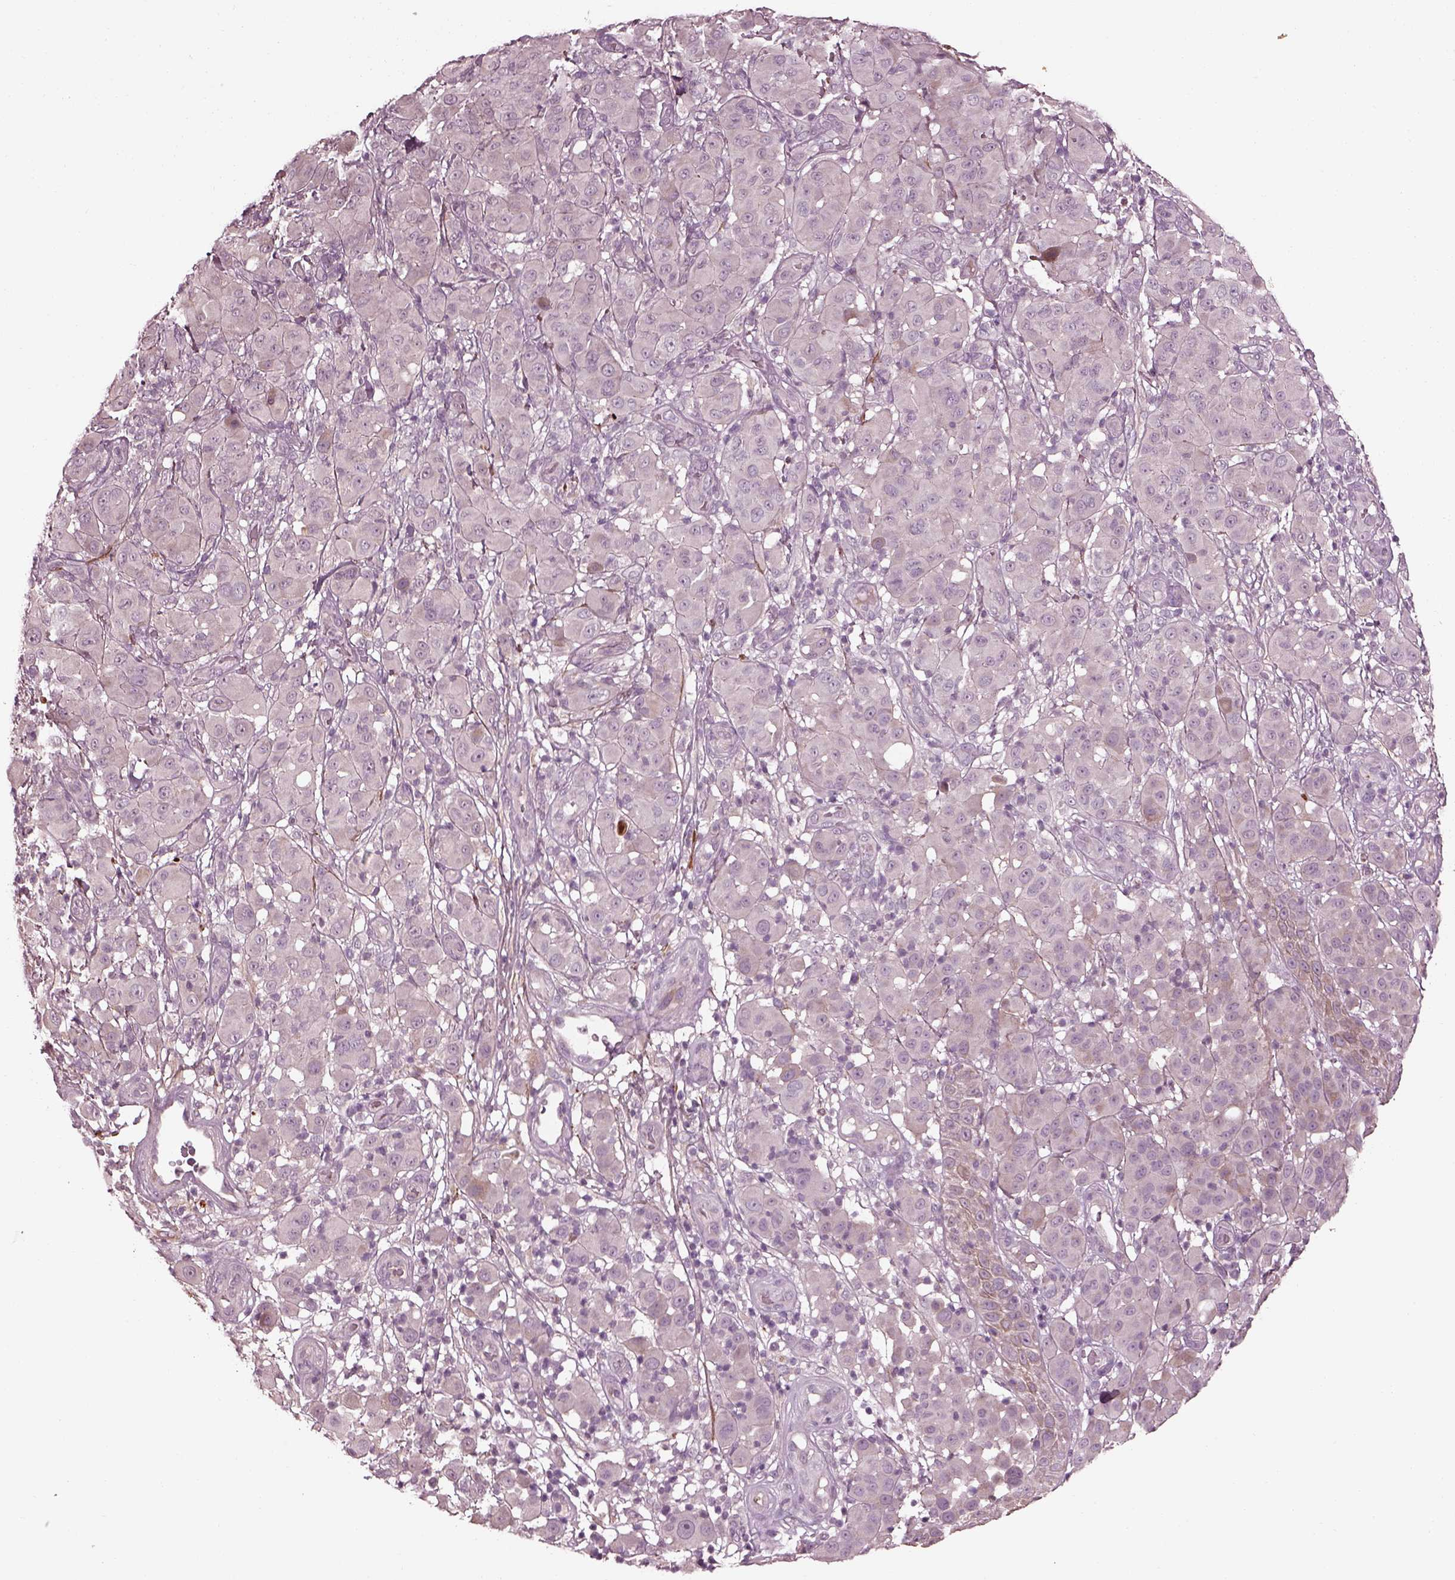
{"staining": {"intensity": "negative", "quantity": "none", "location": "none"}, "tissue": "melanoma", "cell_type": "Tumor cells", "image_type": "cancer", "snomed": [{"axis": "morphology", "description": "Malignant melanoma, NOS"}, {"axis": "topography", "description": "Skin"}], "caption": "This is a photomicrograph of immunohistochemistry staining of malignant melanoma, which shows no expression in tumor cells. (DAB (3,3'-diaminobenzidine) immunohistochemistry visualized using brightfield microscopy, high magnification).", "gene": "EFEMP1", "patient": {"sex": "female", "age": 87}}